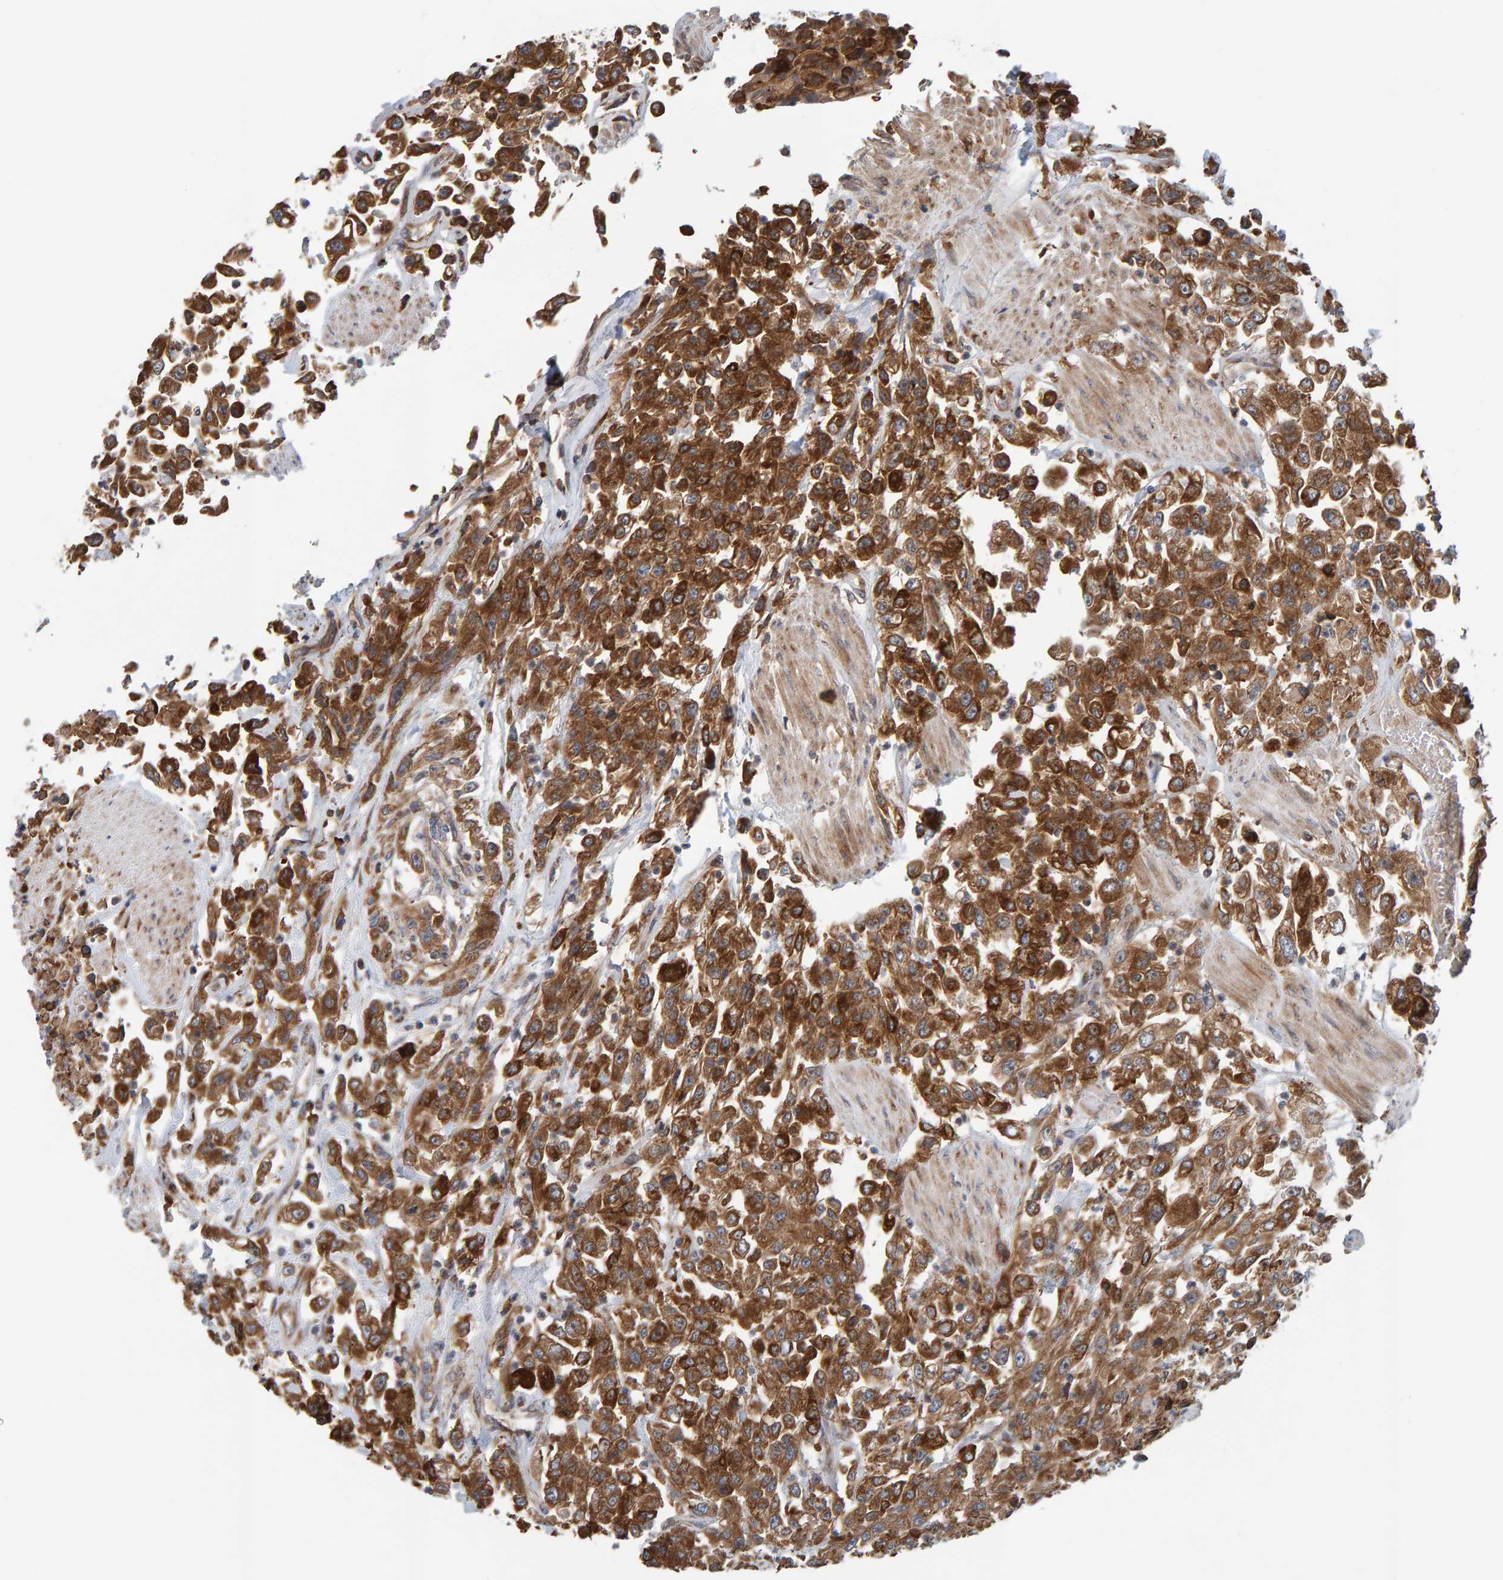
{"staining": {"intensity": "strong", "quantity": ">75%", "location": "cytoplasmic/membranous"}, "tissue": "urothelial cancer", "cell_type": "Tumor cells", "image_type": "cancer", "snomed": [{"axis": "morphology", "description": "Urothelial carcinoma, High grade"}, {"axis": "topography", "description": "Urinary bladder"}], "caption": "IHC staining of high-grade urothelial carcinoma, which demonstrates high levels of strong cytoplasmic/membranous staining in about >75% of tumor cells indicating strong cytoplasmic/membranous protein expression. The staining was performed using DAB (brown) for protein detection and nuclei were counterstained in hematoxylin (blue).", "gene": "BAIAP2", "patient": {"sex": "male", "age": 46}}